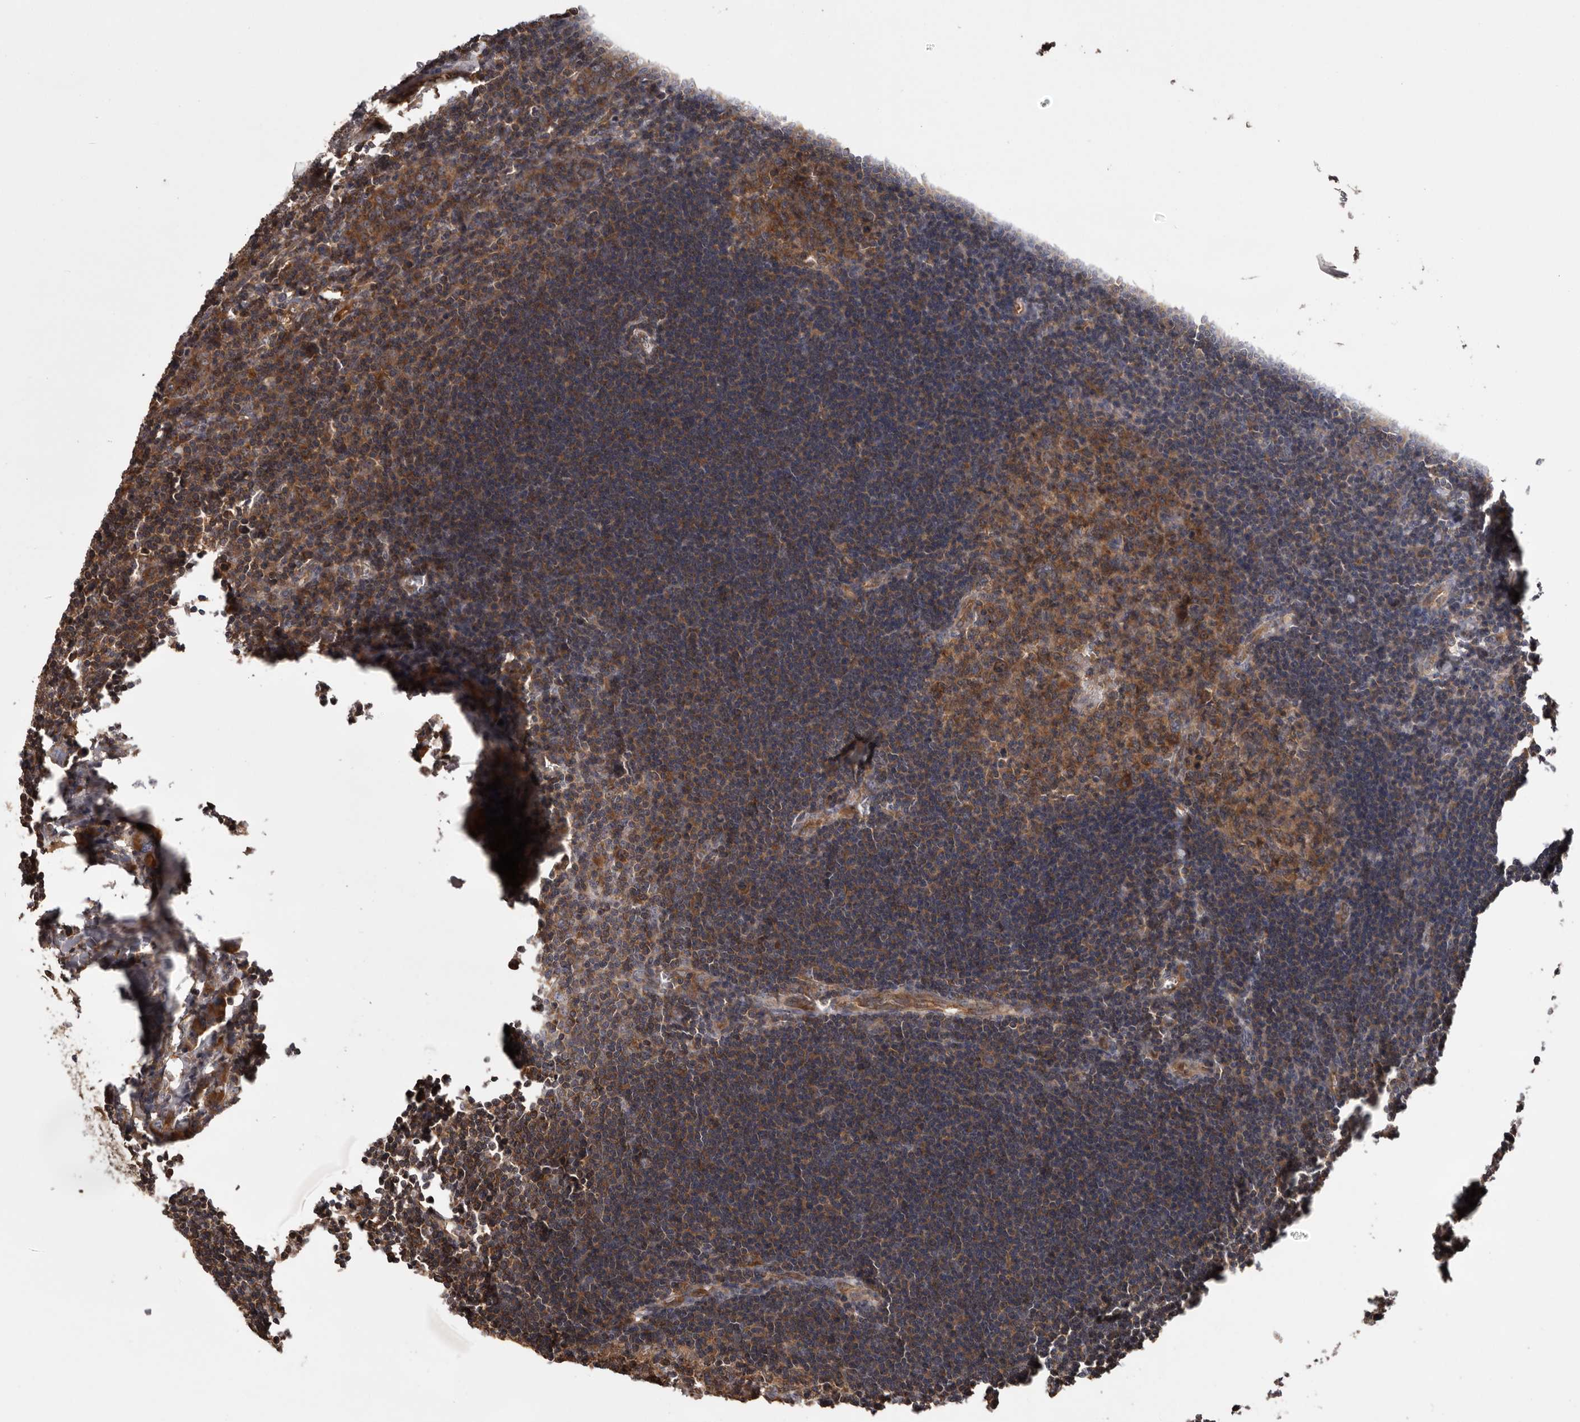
{"staining": {"intensity": "moderate", "quantity": ">75%", "location": "cytoplasmic/membranous"}, "tissue": "lymph node", "cell_type": "Germinal center cells", "image_type": "normal", "snomed": [{"axis": "morphology", "description": "Normal tissue, NOS"}, {"axis": "morphology", "description": "Malignant melanoma, Metastatic site"}, {"axis": "topography", "description": "Lymph node"}], "caption": "The micrograph shows immunohistochemical staining of benign lymph node. There is moderate cytoplasmic/membranous positivity is present in about >75% of germinal center cells.", "gene": "DARS1", "patient": {"sex": "male", "age": 41}}